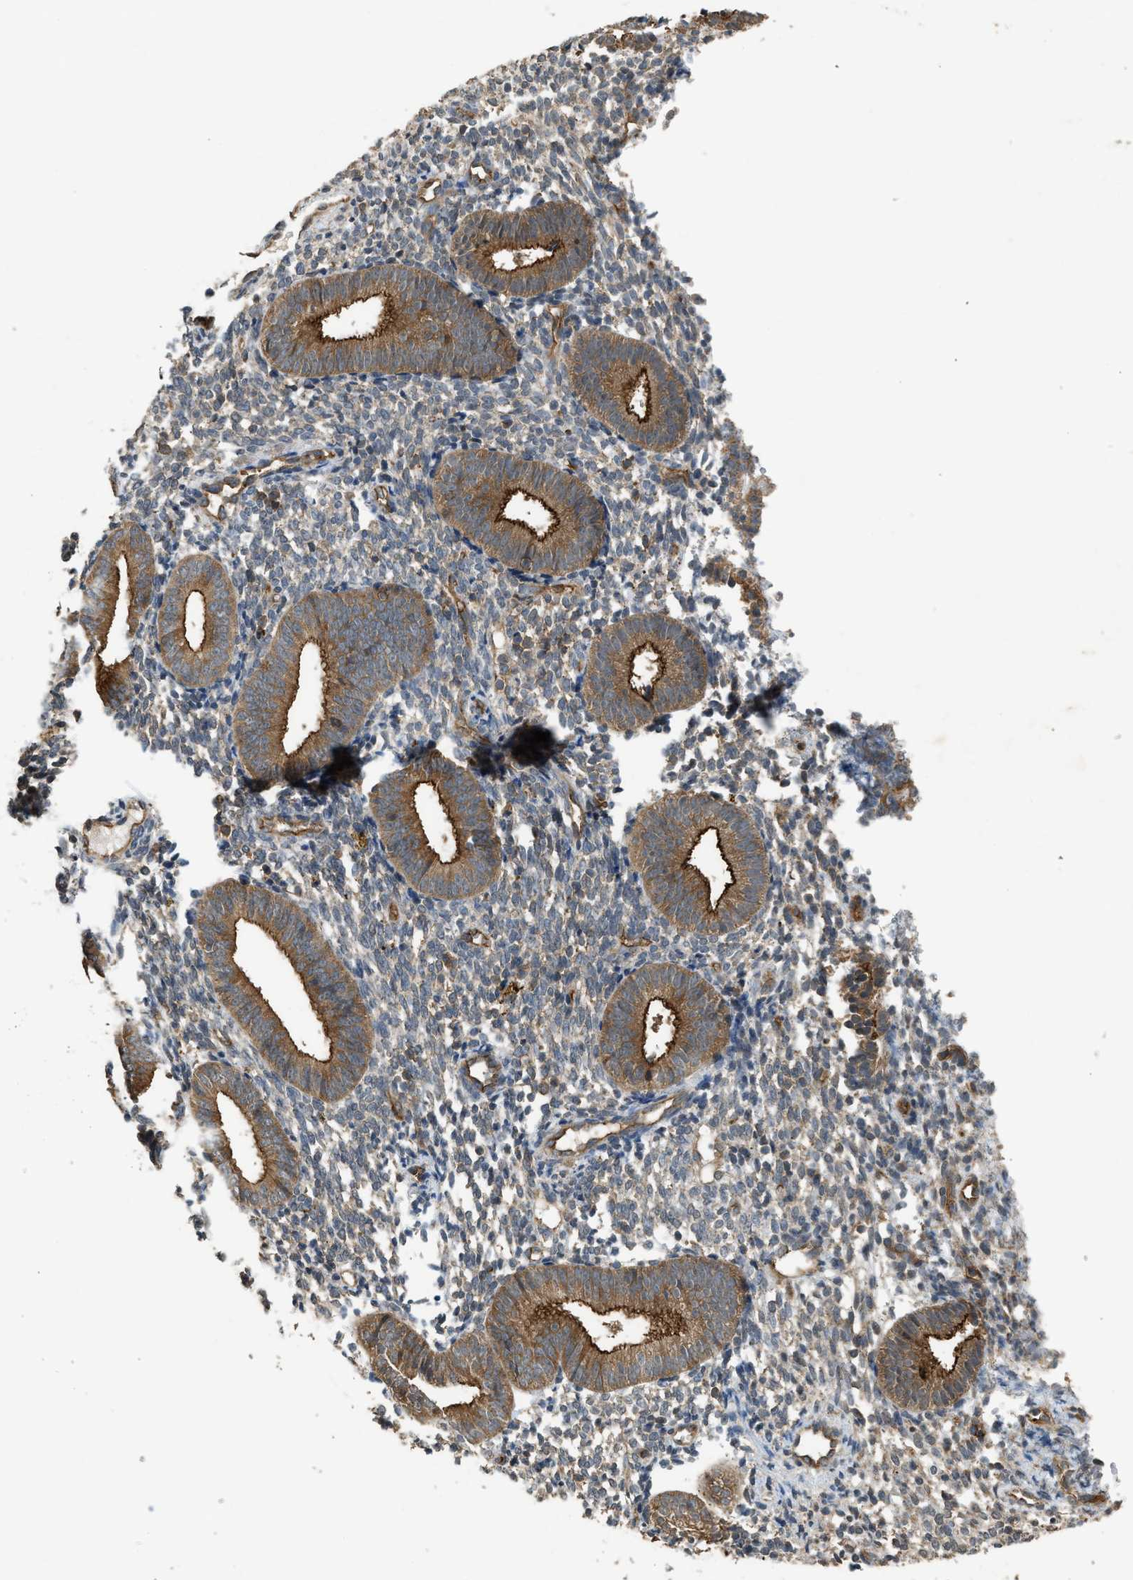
{"staining": {"intensity": "weak", "quantity": ">75%", "location": "cytoplasmic/membranous"}, "tissue": "endometrium", "cell_type": "Cells in endometrial stroma", "image_type": "normal", "snomed": [{"axis": "morphology", "description": "Normal tissue, NOS"}, {"axis": "topography", "description": "Uterus"}, {"axis": "topography", "description": "Endometrium"}], "caption": "The image exhibits immunohistochemical staining of benign endometrium. There is weak cytoplasmic/membranous expression is appreciated in approximately >75% of cells in endometrial stroma. (brown staining indicates protein expression, while blue staining denotes nuclei).", "gene": "HIP1R", "patient": {"sex": "female", "age": 33}}